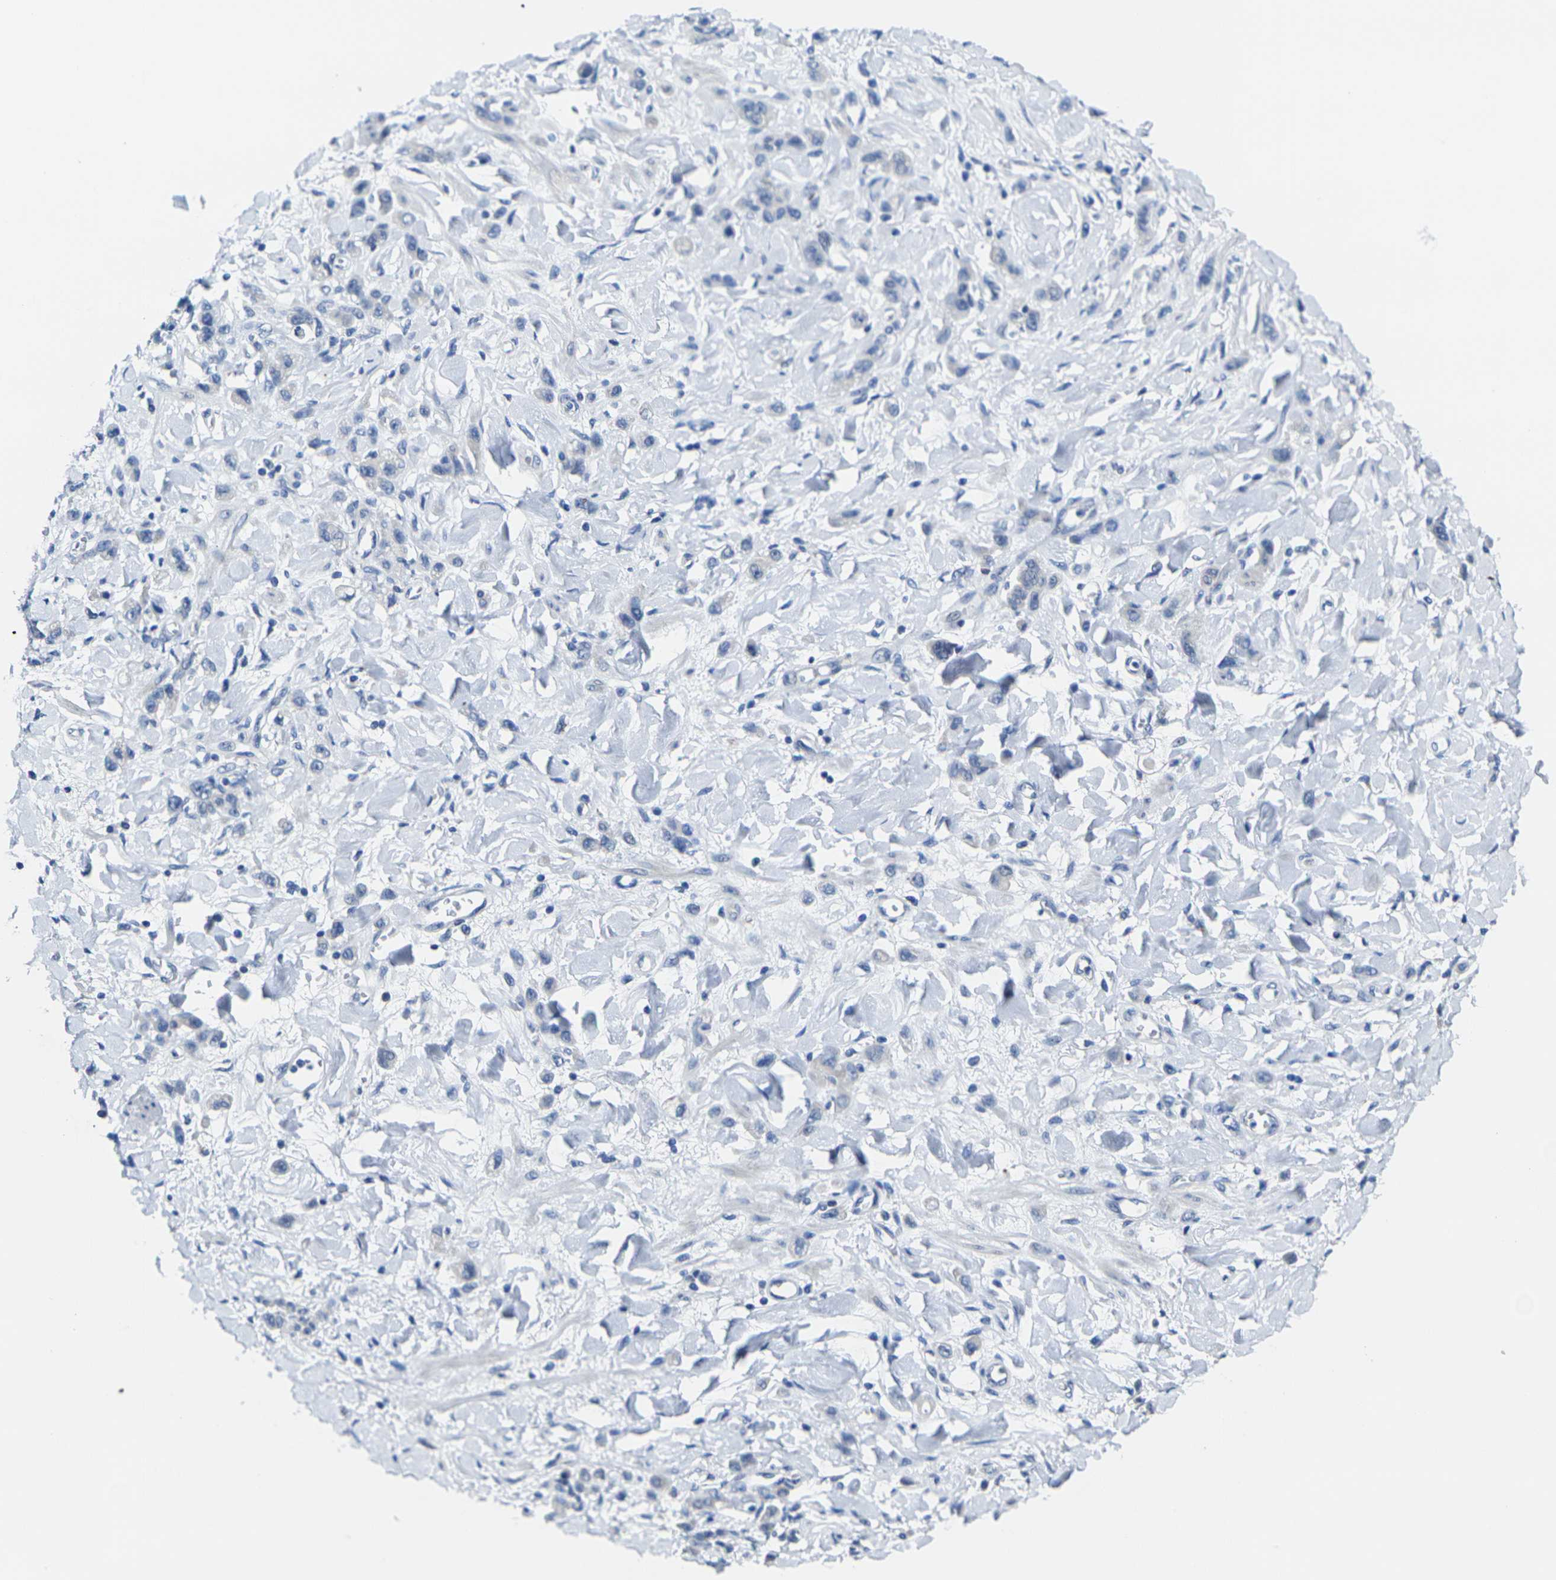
{"staining": {"intensity": "negative", "quantity": "none", "location": "none"}, "tissue": "stomach cancer", "cell_type": "Tumor cells", "image_type": "cancer", "snomed": [{"axis": "morphology", "description": "Normal tissue, NOS"}, {"axis": "morphology", "description": "Adenocarcinoma, NOS"}, {"axis": "topography", "description": "Stomach"}], "caption": "DAB immunohistochemical staining of human stomach cancer exhibits no significant staining in tumor cells.", "gene": "CRK", "patient": {"sex": "male", "age": 82}}